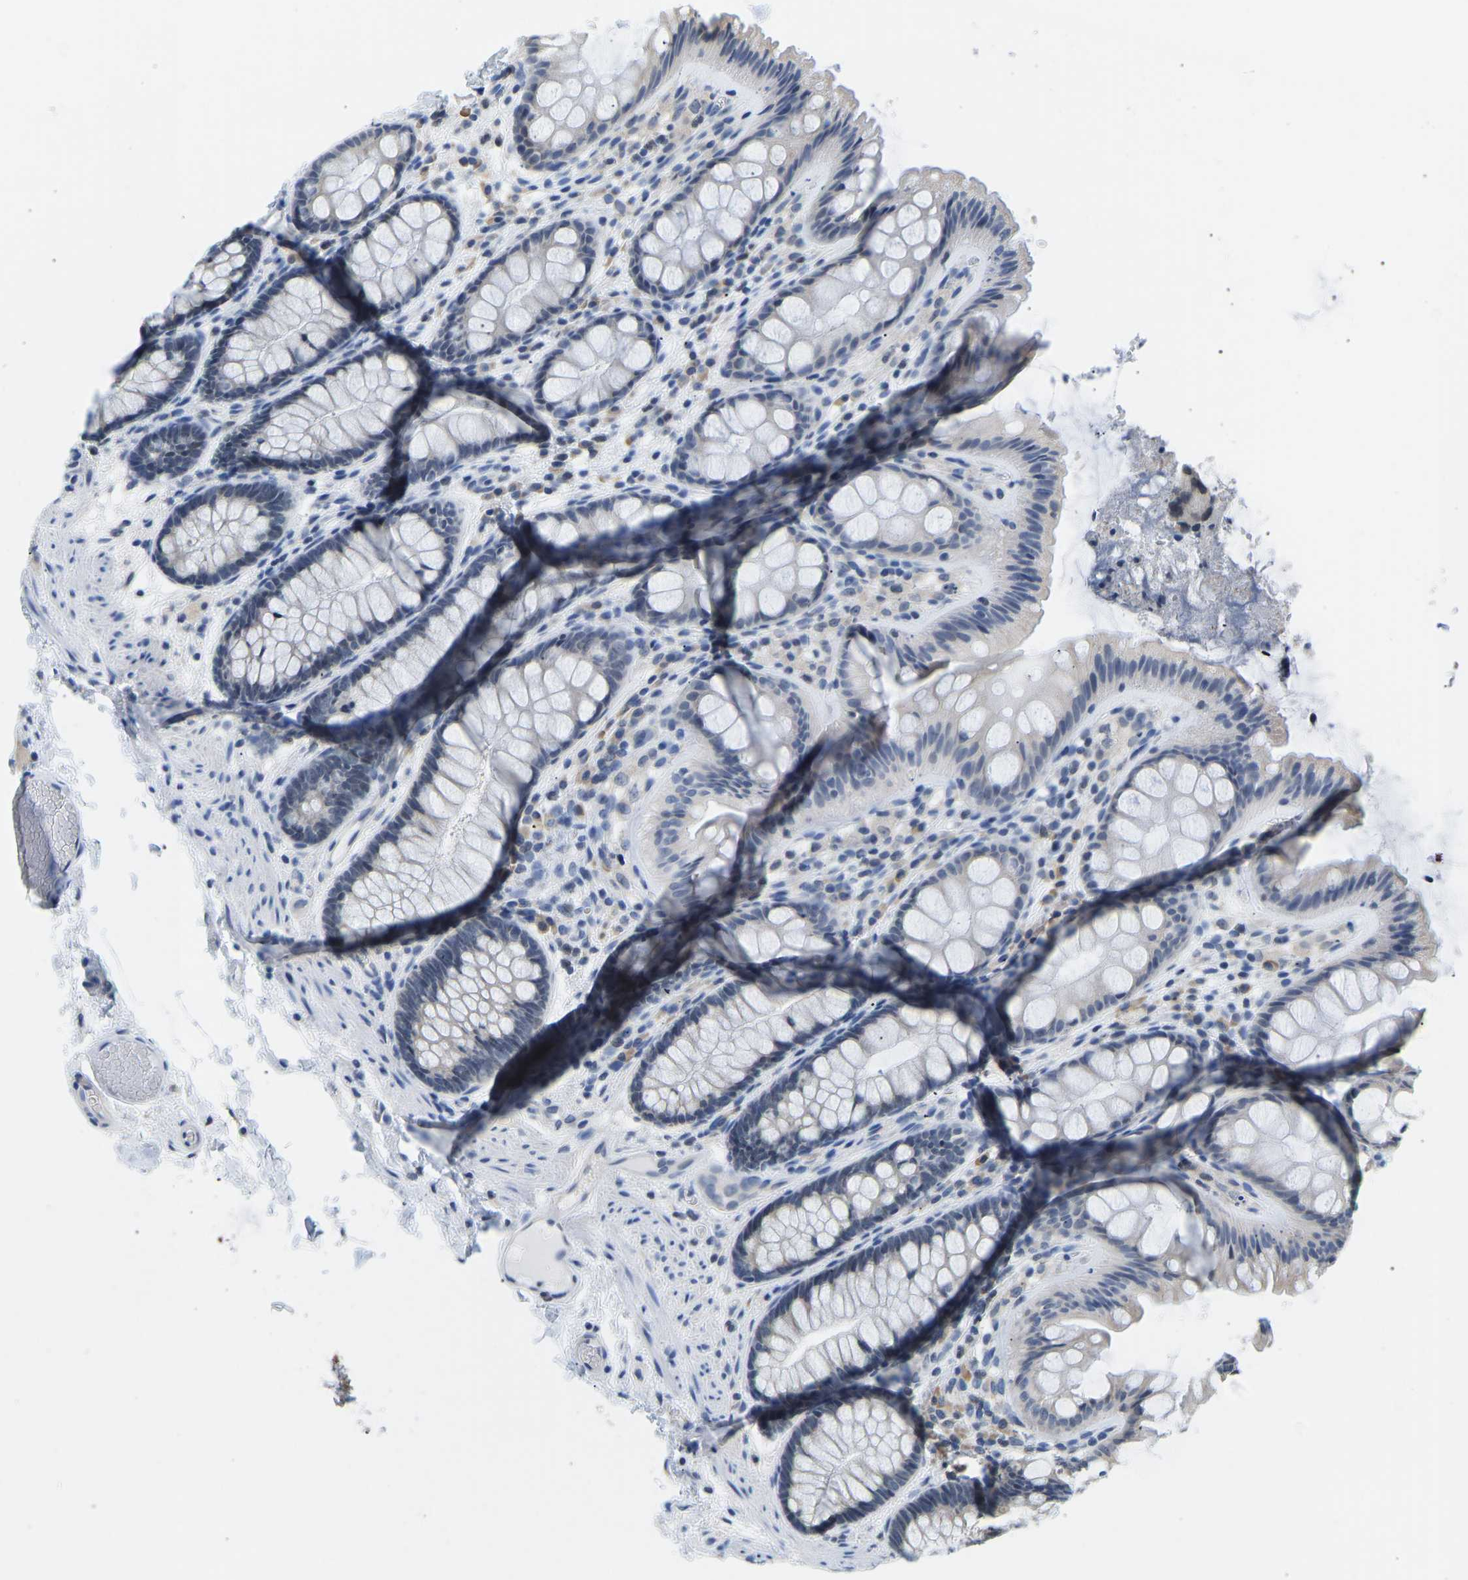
{"staining": {"intensity": "negative", "quantity": "none", "location": "none"}, "tissue": "colon", "cell_type": "Endothelial cells", "image_type": "normal", "snomed": [{"axis": "morphology", "description": "Normal tissue, NOS"}, {"axis": "topography", "description": "Colon"}], "caption": "Immunohistochemistry histopathology image of benign colon: human colon stained with DAB reveals no significant protein expression in endothelial cells.", "gene": "VRK1", "patient": {"sex": "female", "age": 56}}